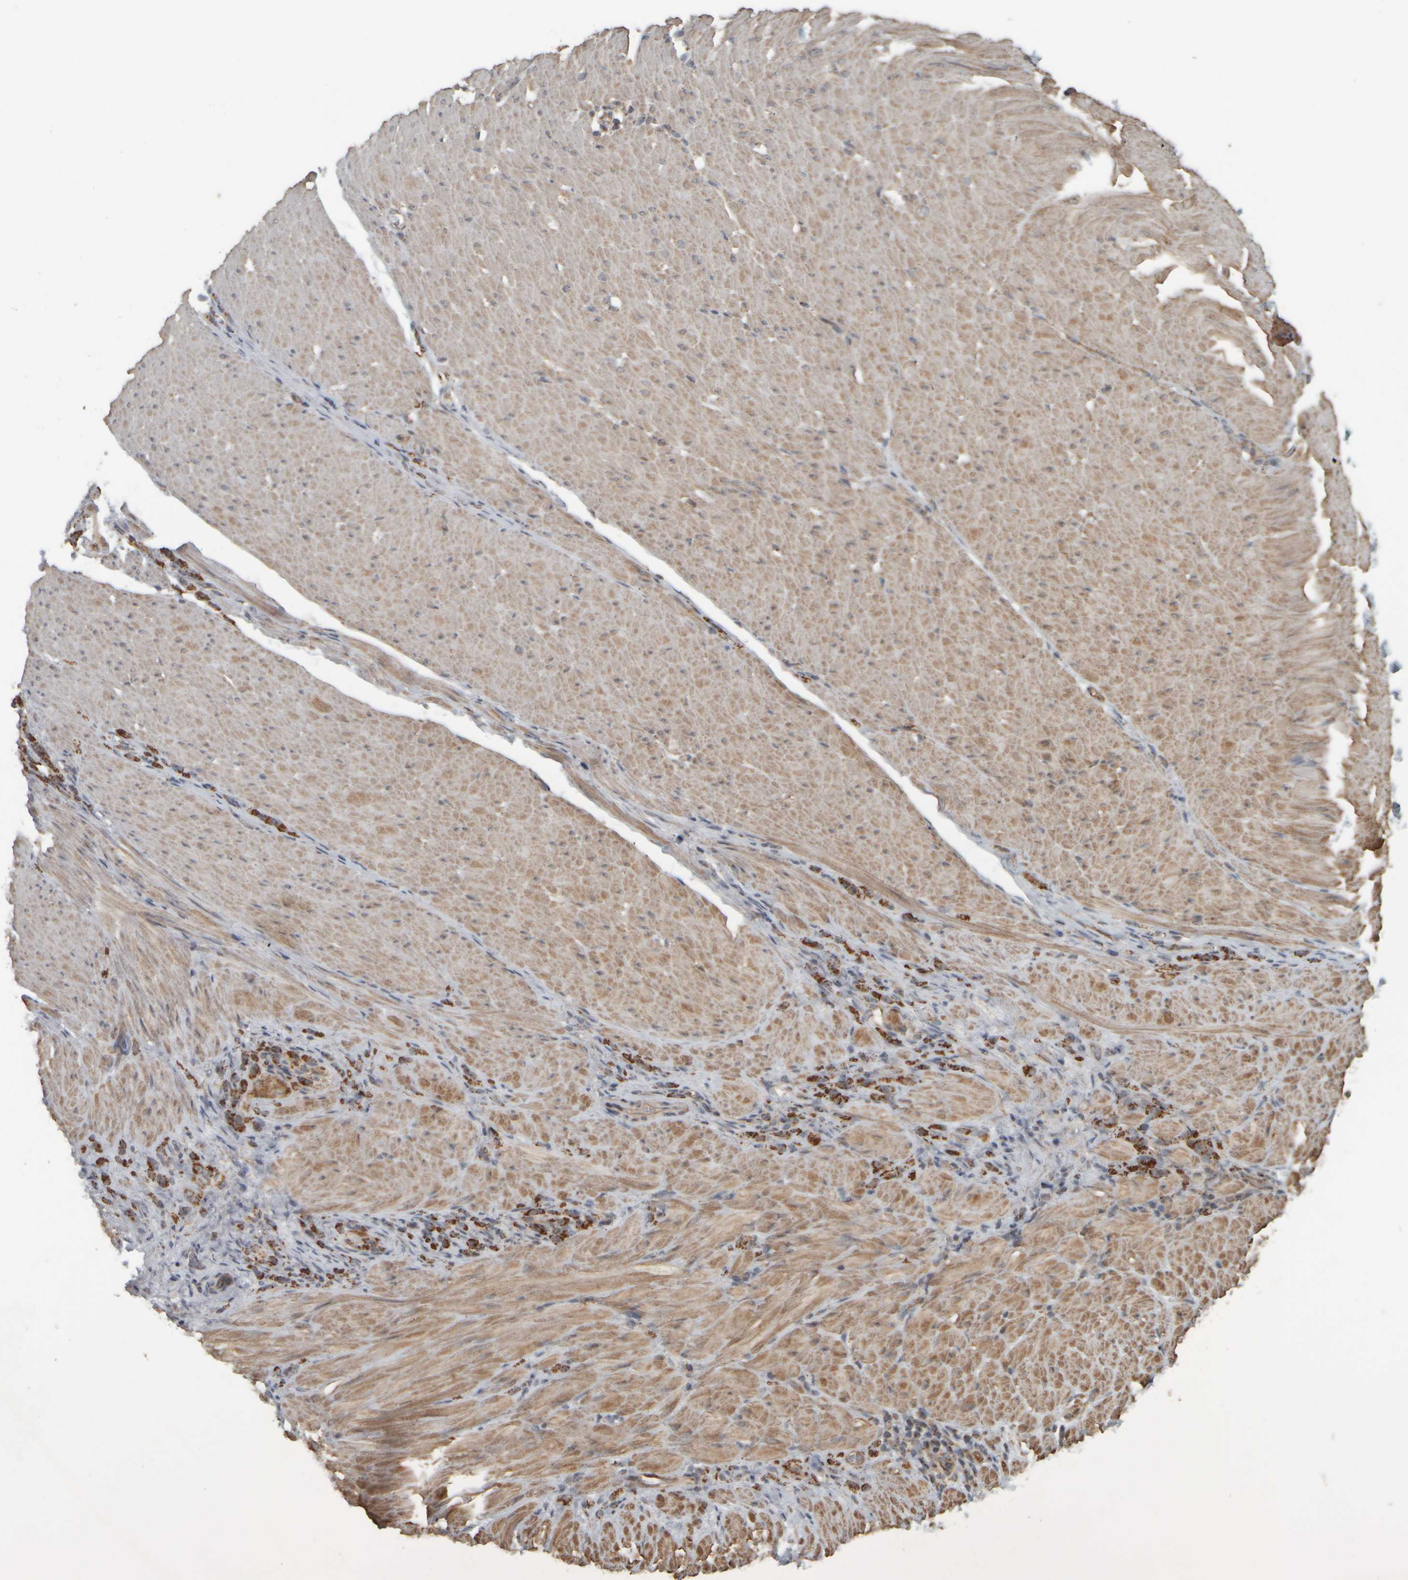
{"staining": {"intensity": "strong", "quantity": ">75%", "location": "cytoplasmic/membranous"}, "tissue": "stomach cancer", "cell_type": "Tumor cells", "image_type": "cancer", "snomed": [{"axis": "morphology", "description": "Normal tissue, NOS"}, {"axis": "morphology", "description": "Adenocarcinoma, NOS"}, {"axis": "topography", "description": "Stomach"}], "caption": "DAB (3,3'-diaminobenzidine) immunohistochemical staining of stomach cancer (adenocarcinoma) exhibits strong cytoplasmic/membranous protein staining in approximately >75% of tumor cells.", "gene": "APBB2", "patient": {"sex": "male", "age": 82}}